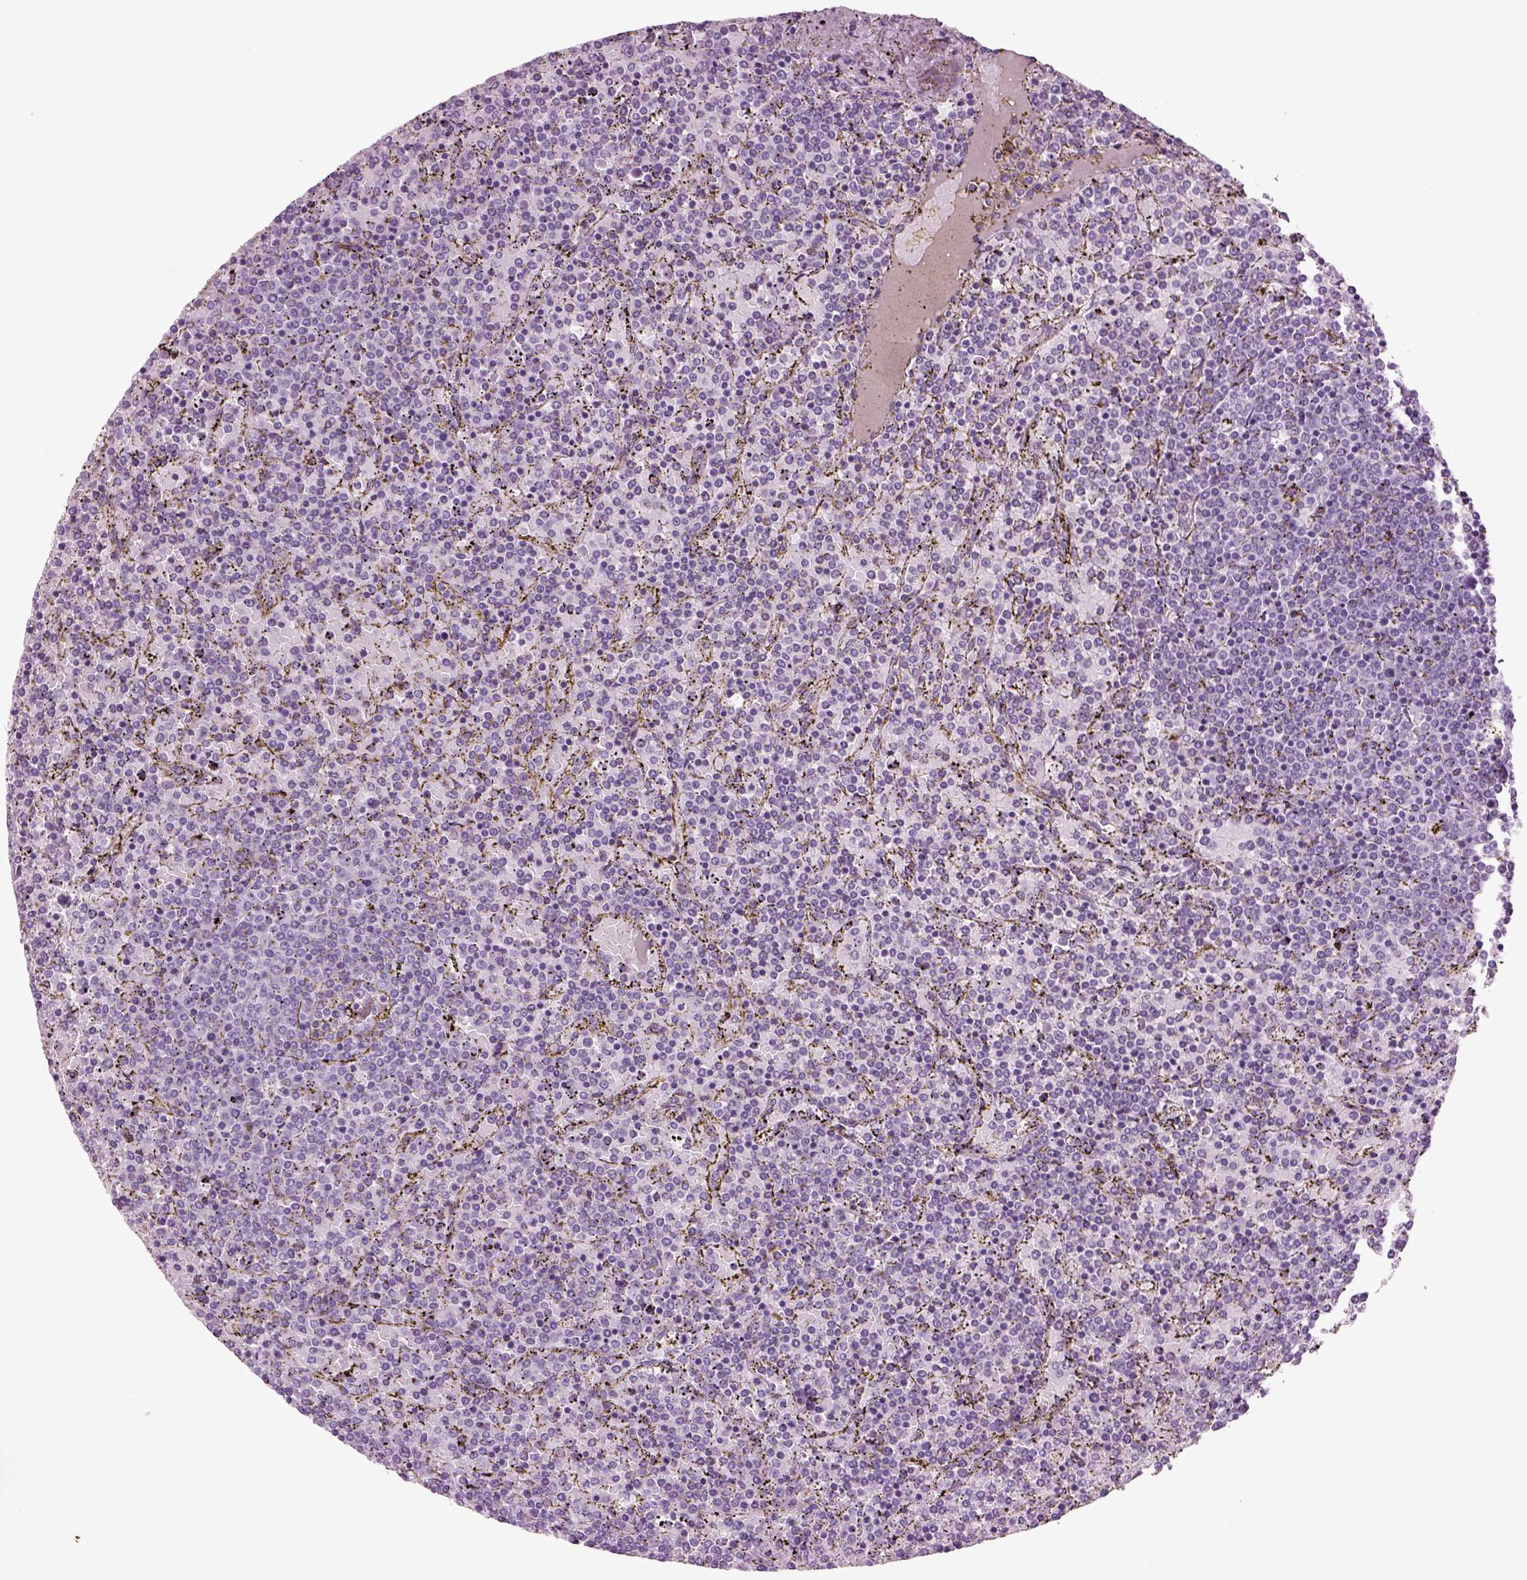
{"staining": {"intensity": "negative", "quantity": "none", "location": "none"}, "tissue": "lymphoma", "cell_type": "Tumor cells", "image_type": "cancer", "snomed": [{"axis": "morphology", "description": "Malignant lymphoma, non-Hodgkin's type, Low grade"}, {"axis": "topography", "description": "Spleen"}], "caption": "Tumor cells show no significant expression in lymphoma.", "gene": "PRLH", "patient": {"sex": "female", "age": 77}}